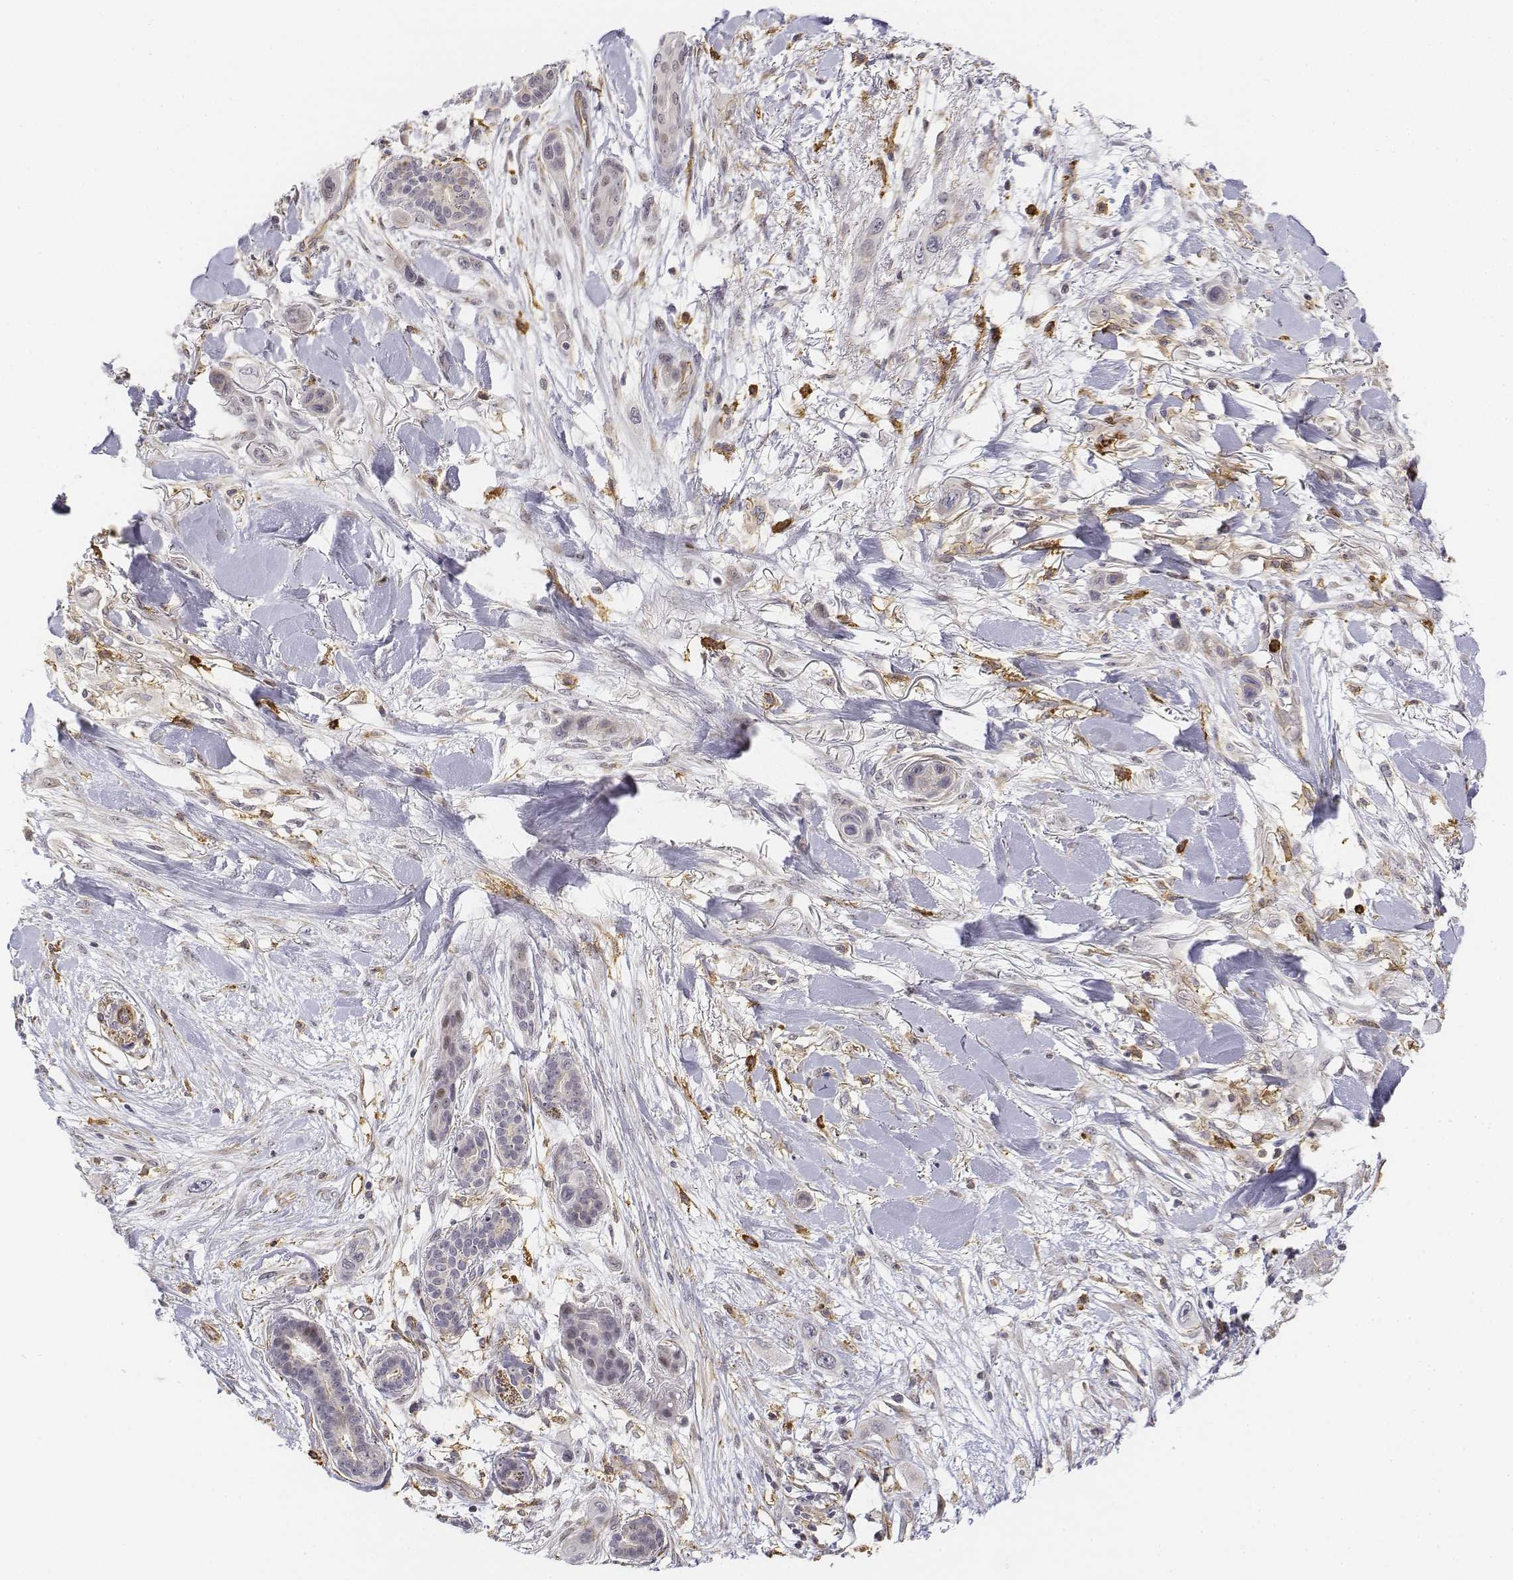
{"staining": {"intensity": "negative", "quantity": "none", "location": "none"}, "tissue": "skin cancer", "cell_type": "Tumor cells", "image_type": "cancer", "snomed": [{"axis": "morphology", "description": "Squamous cell carcinoma, NOS"}, {"axis": "topography", "description": "Skin"}], "caption": "DAB immunohistochemical staining of human skin cancer (squamous cell carcinoma) reveals no significant staining in tumor cells.", "gene": "CD14", "patient": {"sex": "male", "age": 79}}